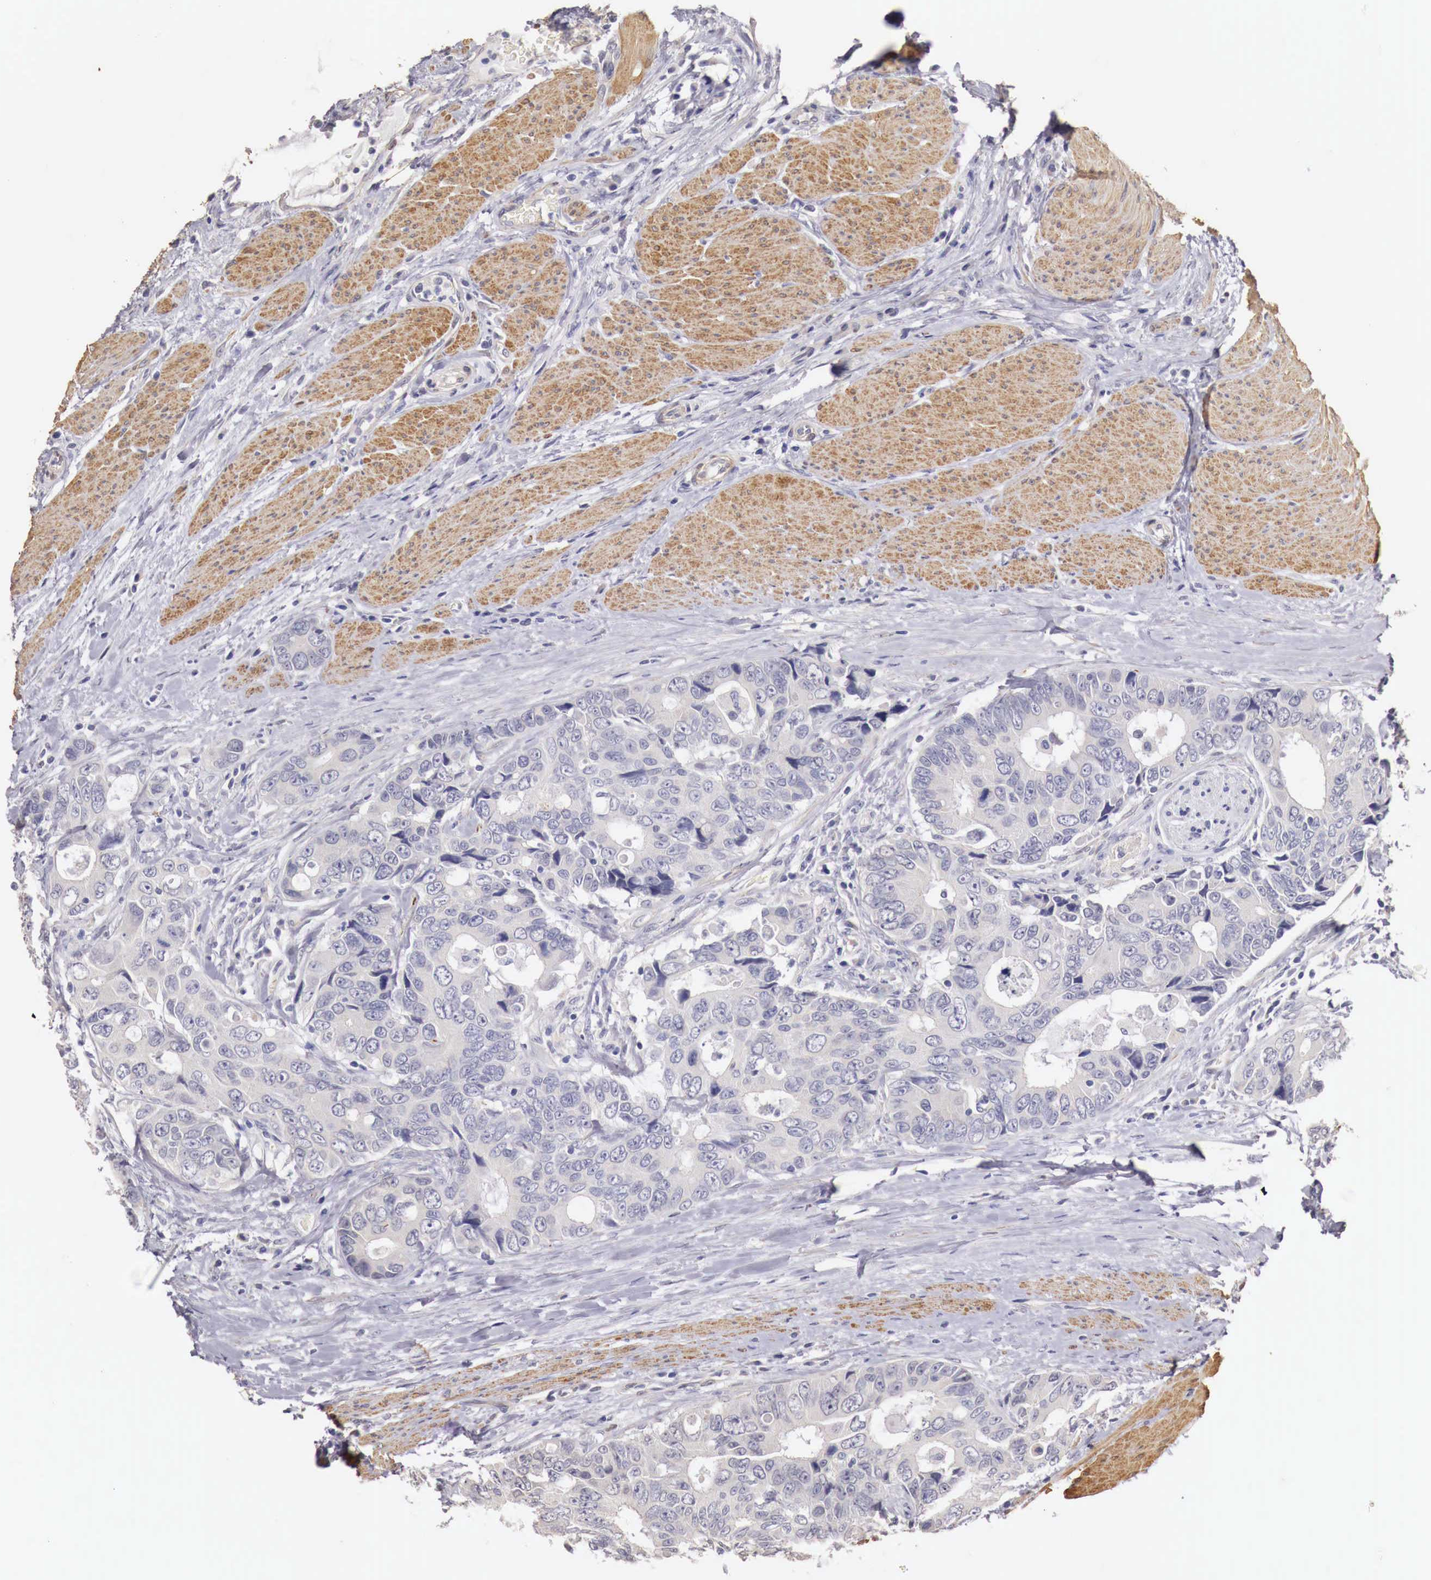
{"staining": {"intensity": "negative", "quantity": "none", "location": "none"}, "tissue": "colorectal cancer", "cell_type": "Tumor cells", "image_type": "cancer", "snomed": [{"axis": "morphology", "description": "Adenocarcinoma, NOS"}, {"axis": "topography", "description": "Rectum"}], "caption": "Colorectal adenocarcinoma was stained to show a protein in brown. There is no significant staining in tumor cells. The staining was performed using DAB (3,3'-diaminobenzidine) to visualize the protein expression in brown, while the nuclei were stained in blue with hematoxylin (Magnification: 20x).", "gene": "ENOX2", "patient": {"sex": "female", "age": 67}}